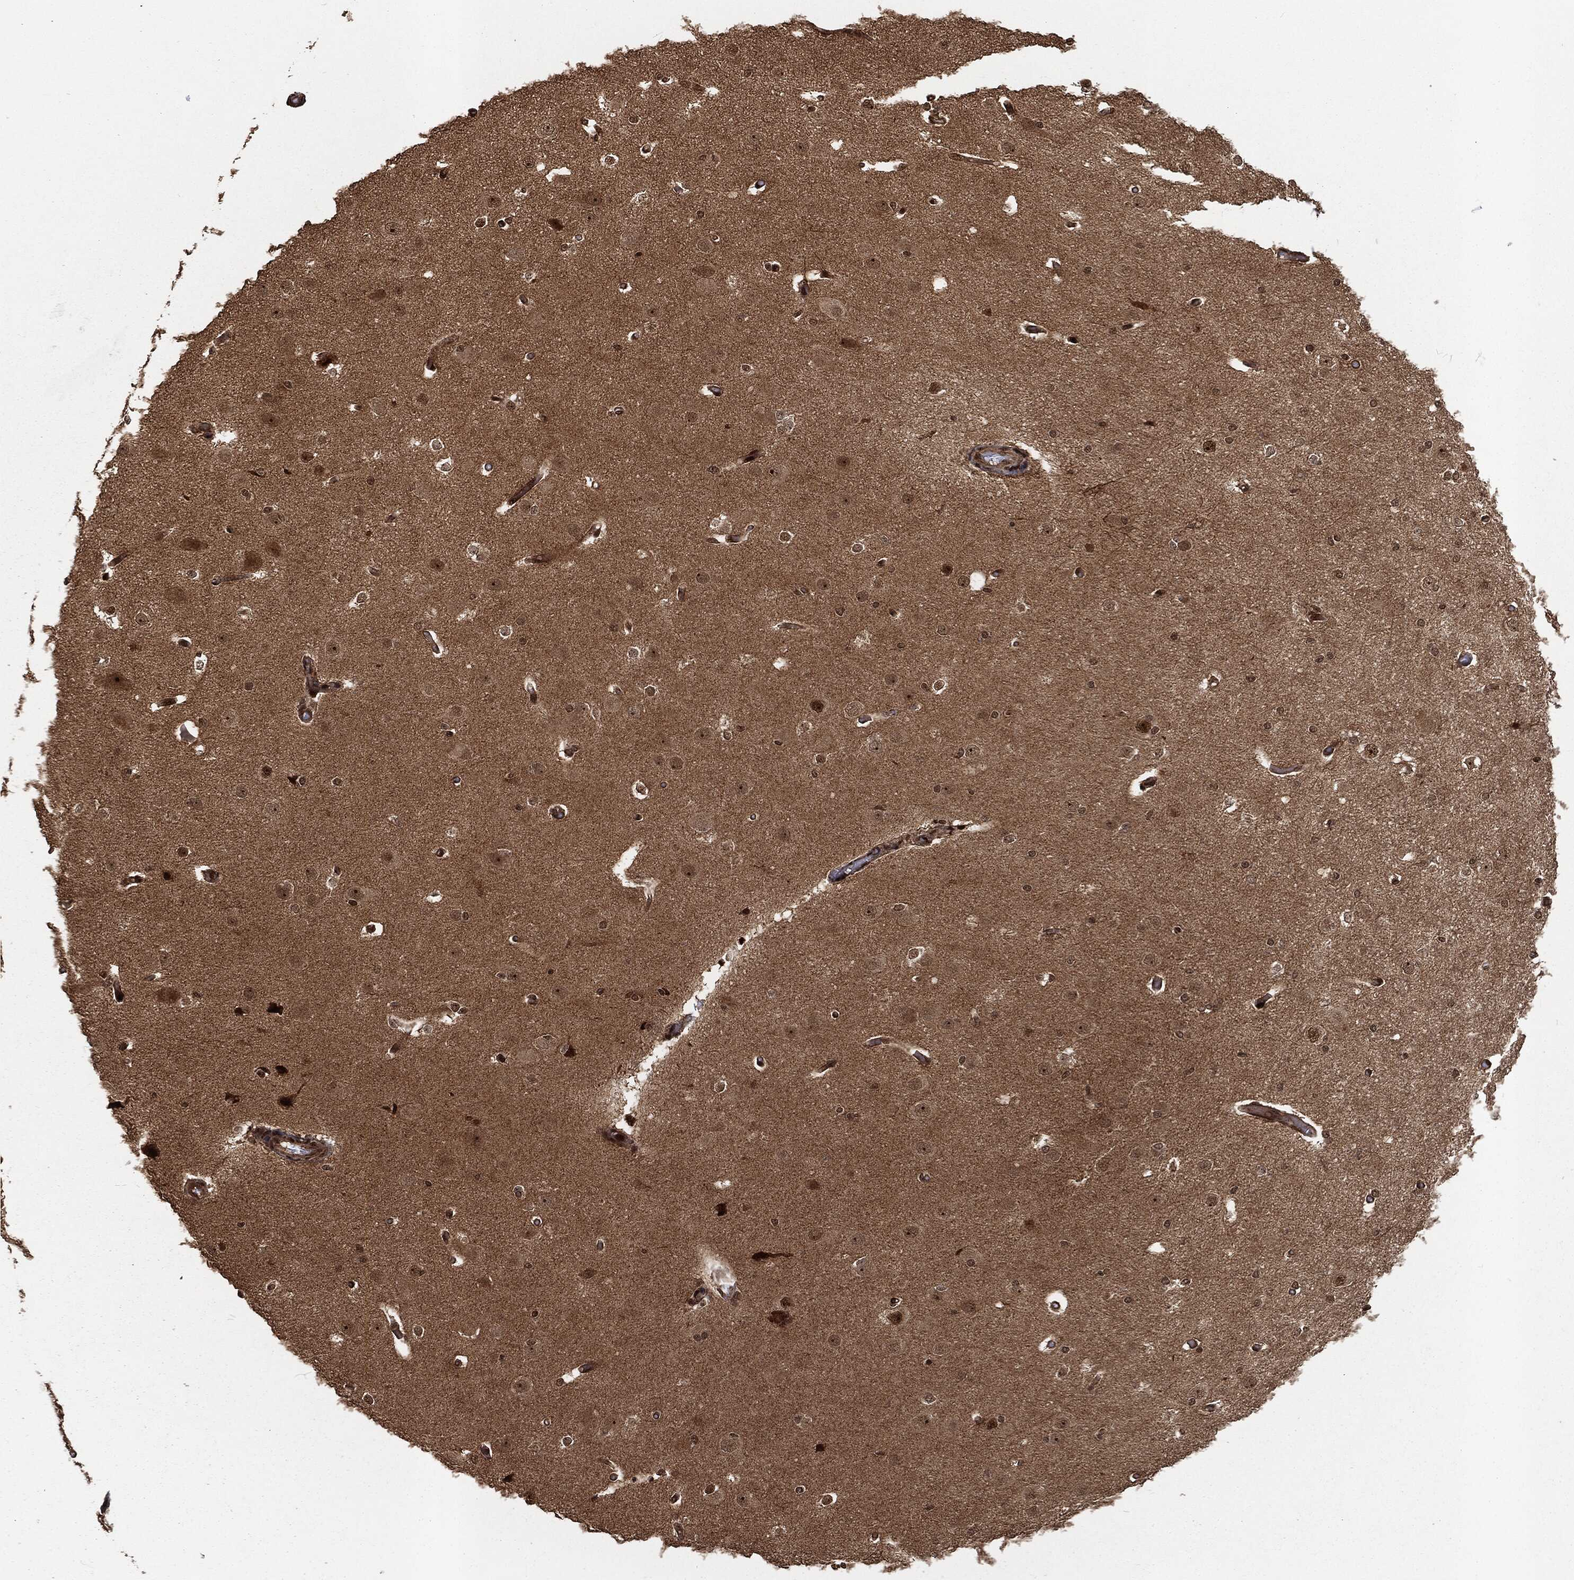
{"staining": {"intensity": "negative", "quantity": "none", "location": "none"}, "tissue": "cerebral cortex", "cell_type": "Endothelial cells", "image_type": "normal", "snomed": [{"axis": "morphology", "description": "Normal tissue, NOS"}, {"axis": "morphology", "description": "Inflammation, NOS"}, {"axis": "topography", "description": "Cerebral cortex"}], "caption": "The image displays no significant positivity in endothelial cells of cerebral cortex.", "gene": "NGRN", "patient": {"sex": "male", "age": 6}}